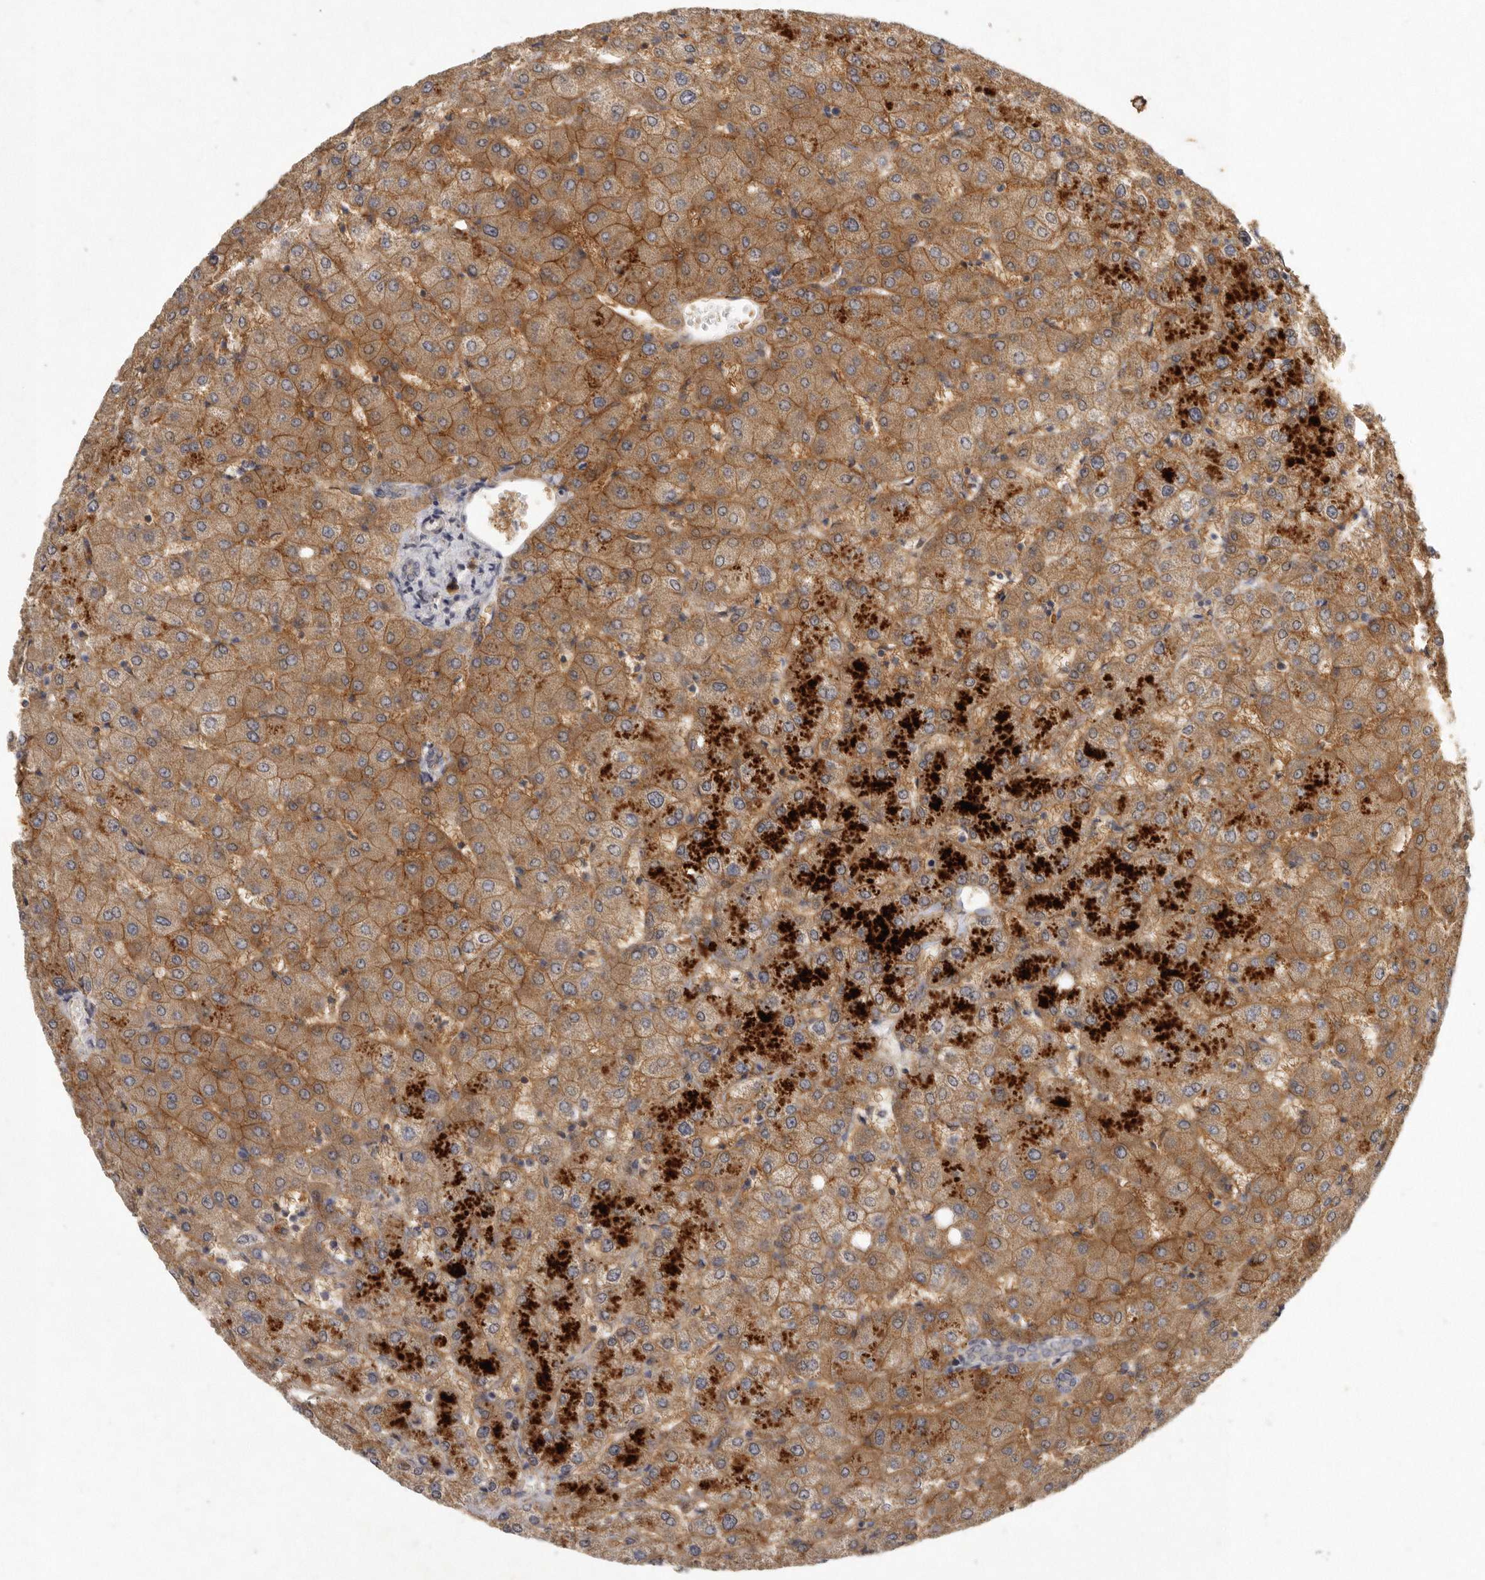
{"staining": {"intensity": "negative", "quantity": "none", "location": "none"}, "tissue": "liver", "cell_type": "Cholangiocytes", "image_type": "normal", "snomed": [{"axis": "morphology", "description": "Normal tissue, NOS"}, {"axis": "topography", "description": "Liver"}], "caption": "DAB immunohistochemical staining of normal human liver exhibits no significant positivity in cholangiocytes.", "gene": "SLC22A1", "patient": {"sex": "female", "age": 54}}